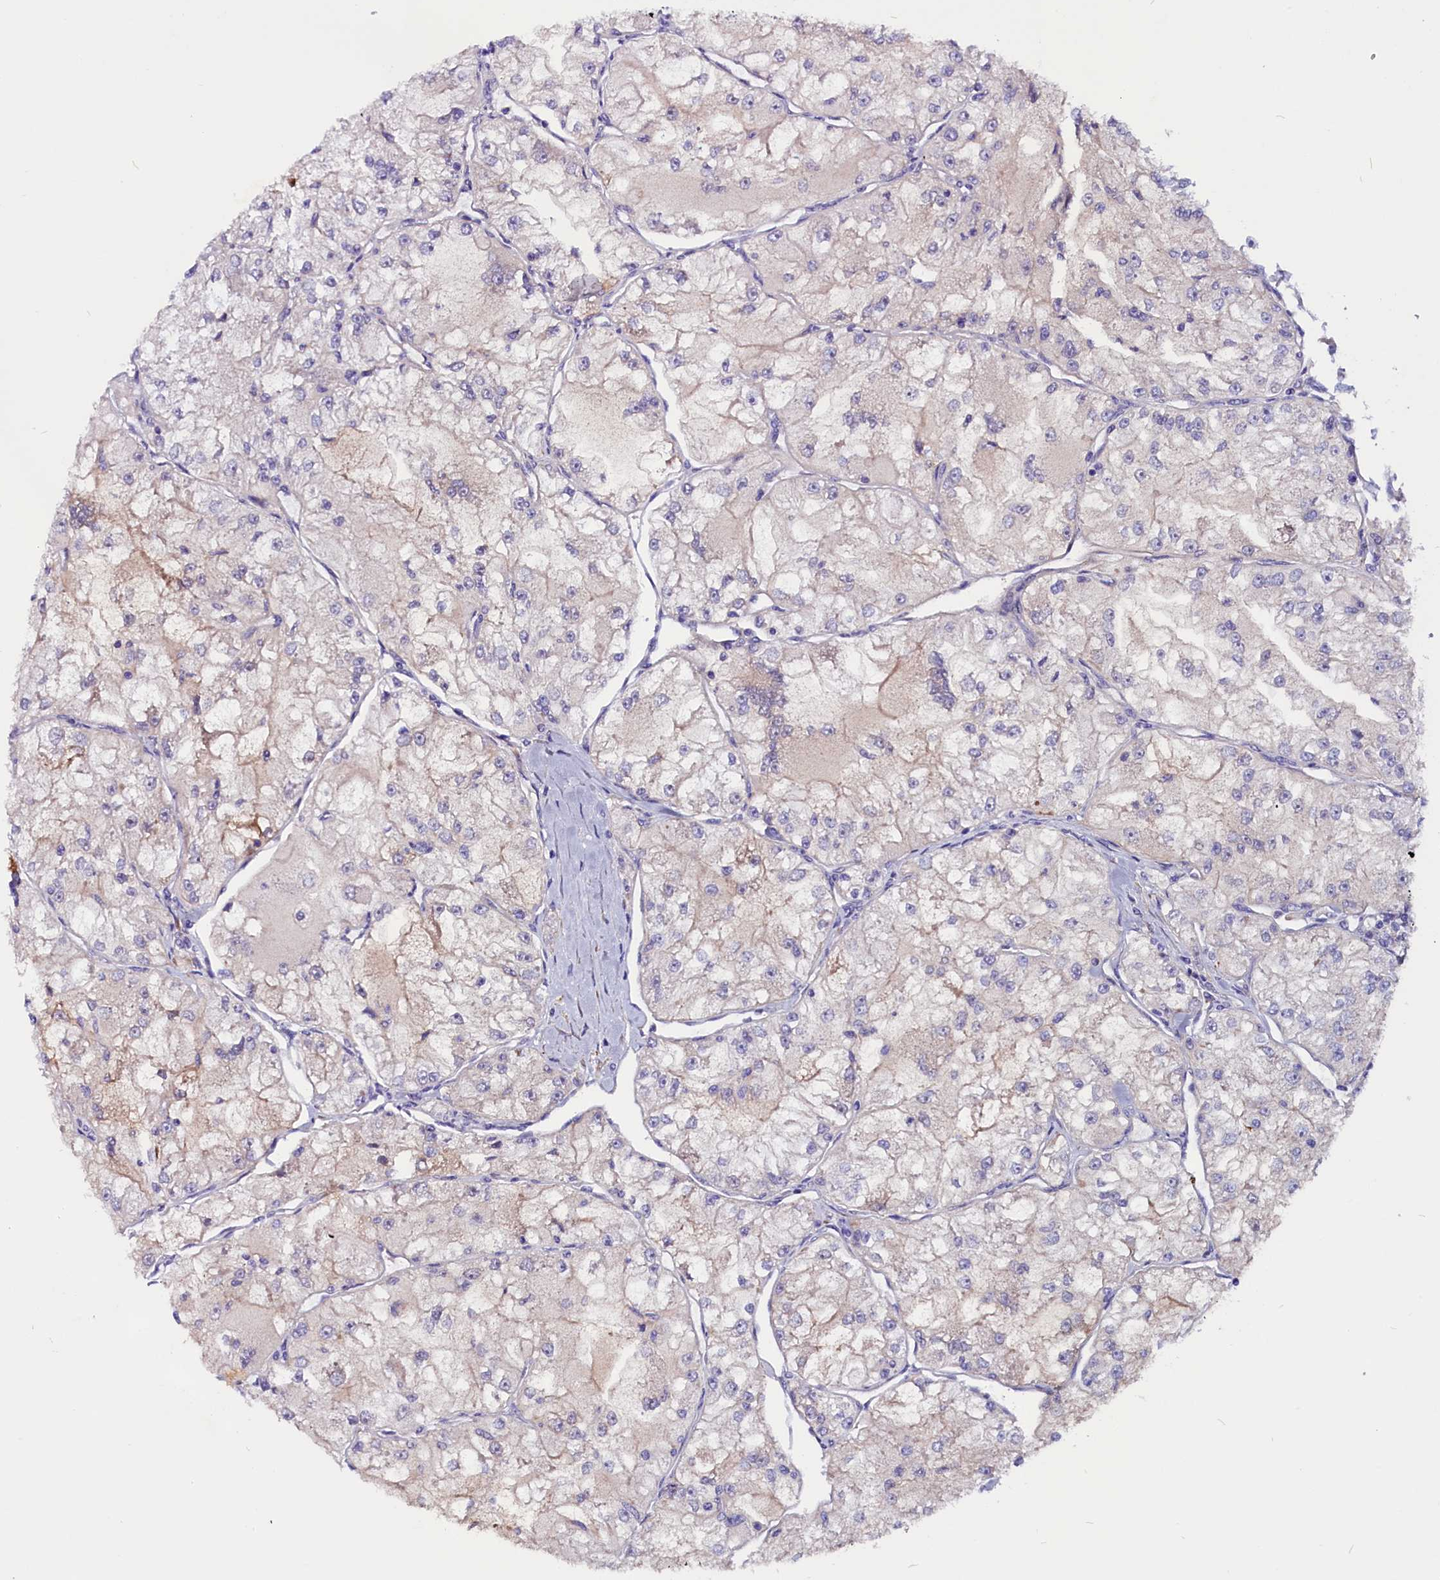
{"staining": {"intensity": "negative", "quantity": "none", "location": "none"}, "tissue": "renal cancer", "cell_type": "Tumor cells", "image_type": "cancer", "snomed": [{"axis": "morphology", "description": "Adenocarcinoma, NOS"}, {"axis": "topography", "description": "Kidney"}], "caption": "A high-resolution image shows IHC staining of adenocarcinoma (renal), which reveals no significant expression in tumor cells.", "gene": "ZNF749", "patient": {"sex": "female", "age": 72}}